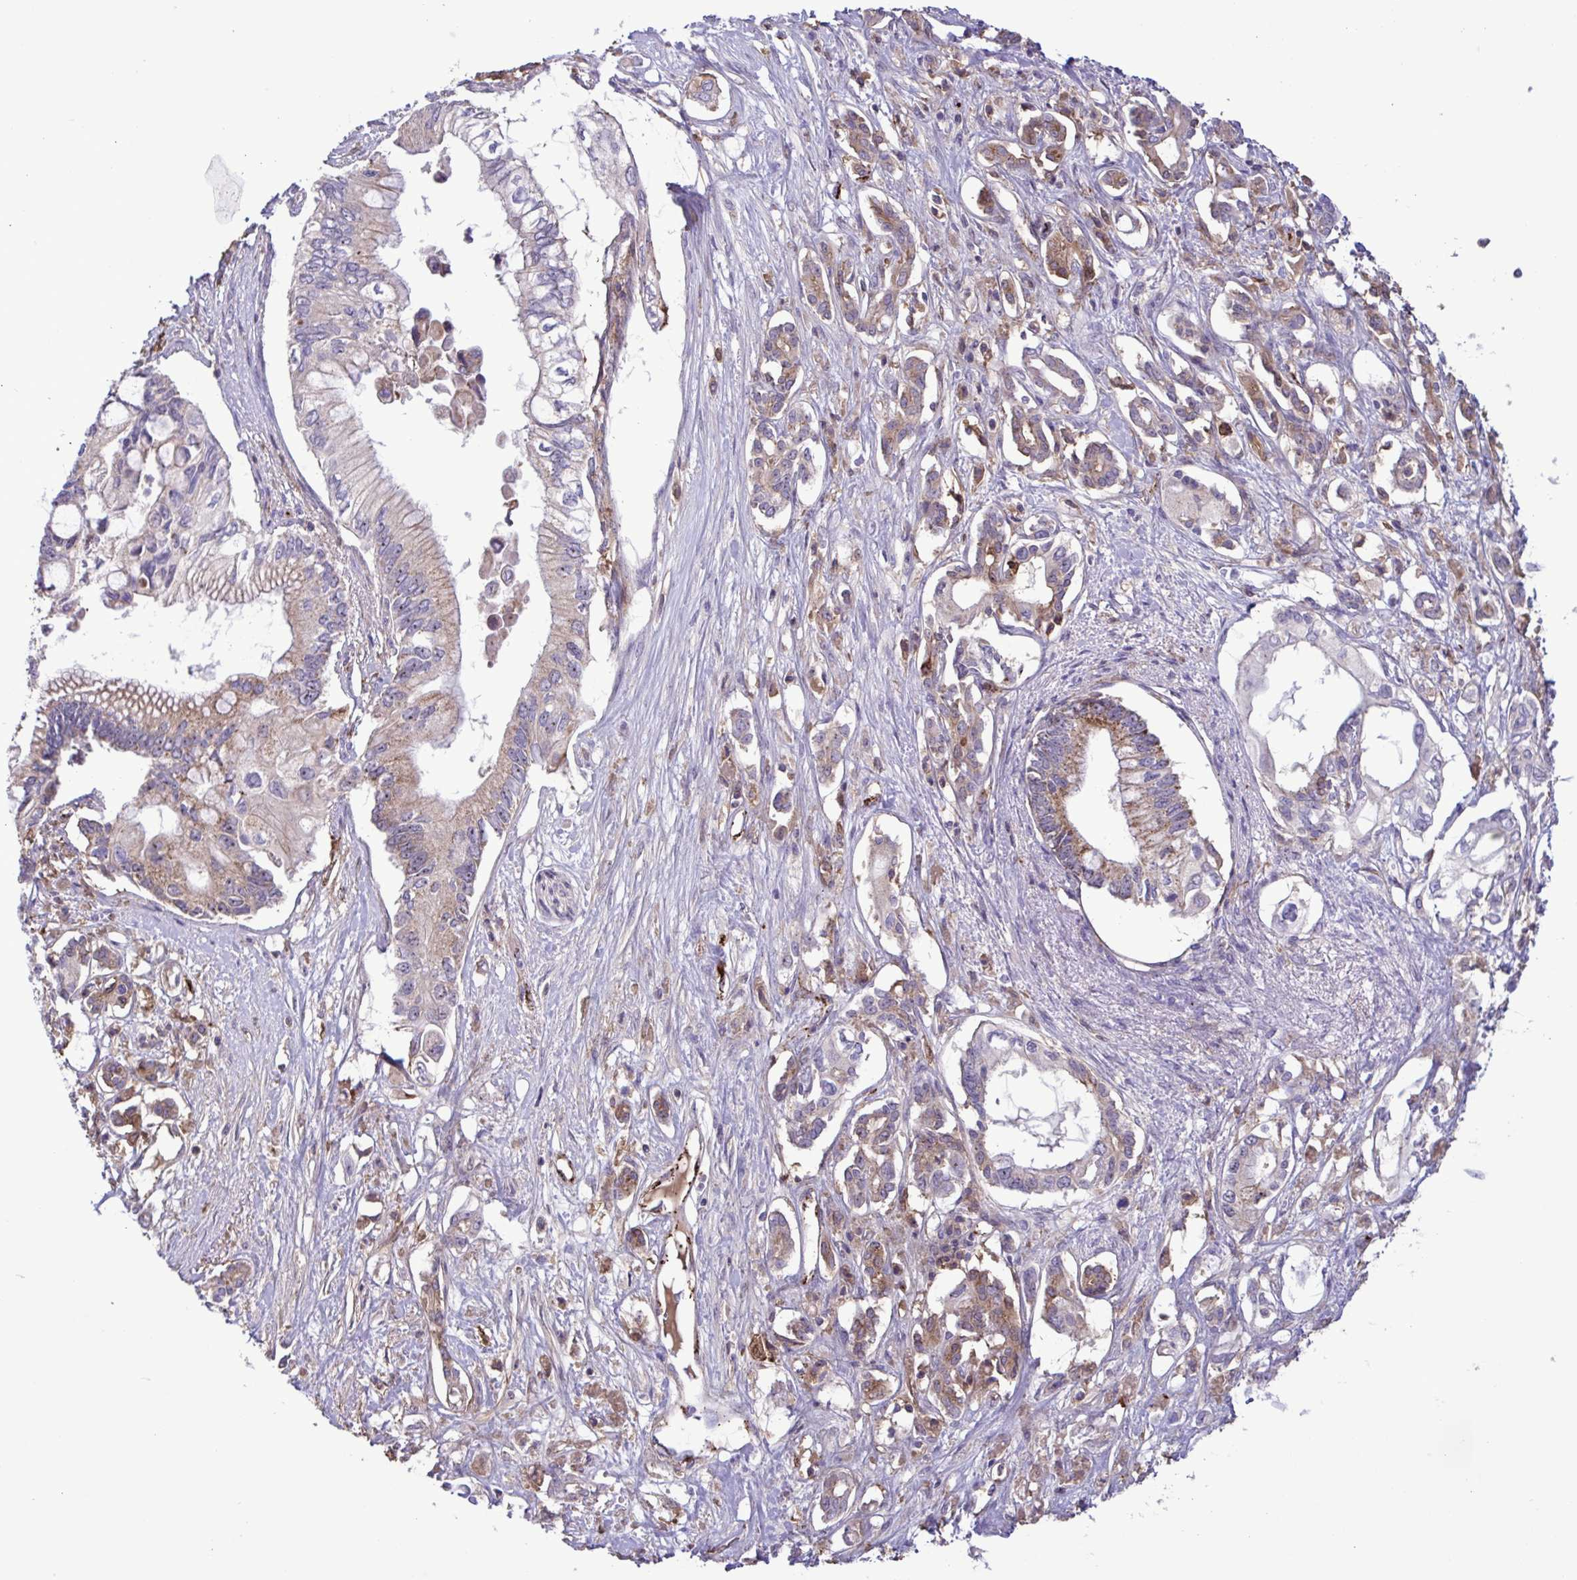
{"staining": {"intensity": "moderate", "quantity": "25%-75%", "location": "cytoplasmic/membranous,nuclear"}, "tissue": "pancreatic cancer", "cell_type": "Tumor cells", "image_type": "cancer", "snomed": [{"axis": "morphology", "description": "Adenocarcinoma, NOS"}, {"axis": "topography", "description": "Pancreas"}], "caption": "Immunohistochemical staining of pancreatic adenocarcinoma demonstrates moderate cytoplasmic/membranous and nuclear protein staining in about 25%-75% of tumor cells.", "gene": "CD101", "patient": {"sex": "female", "age": 63}}